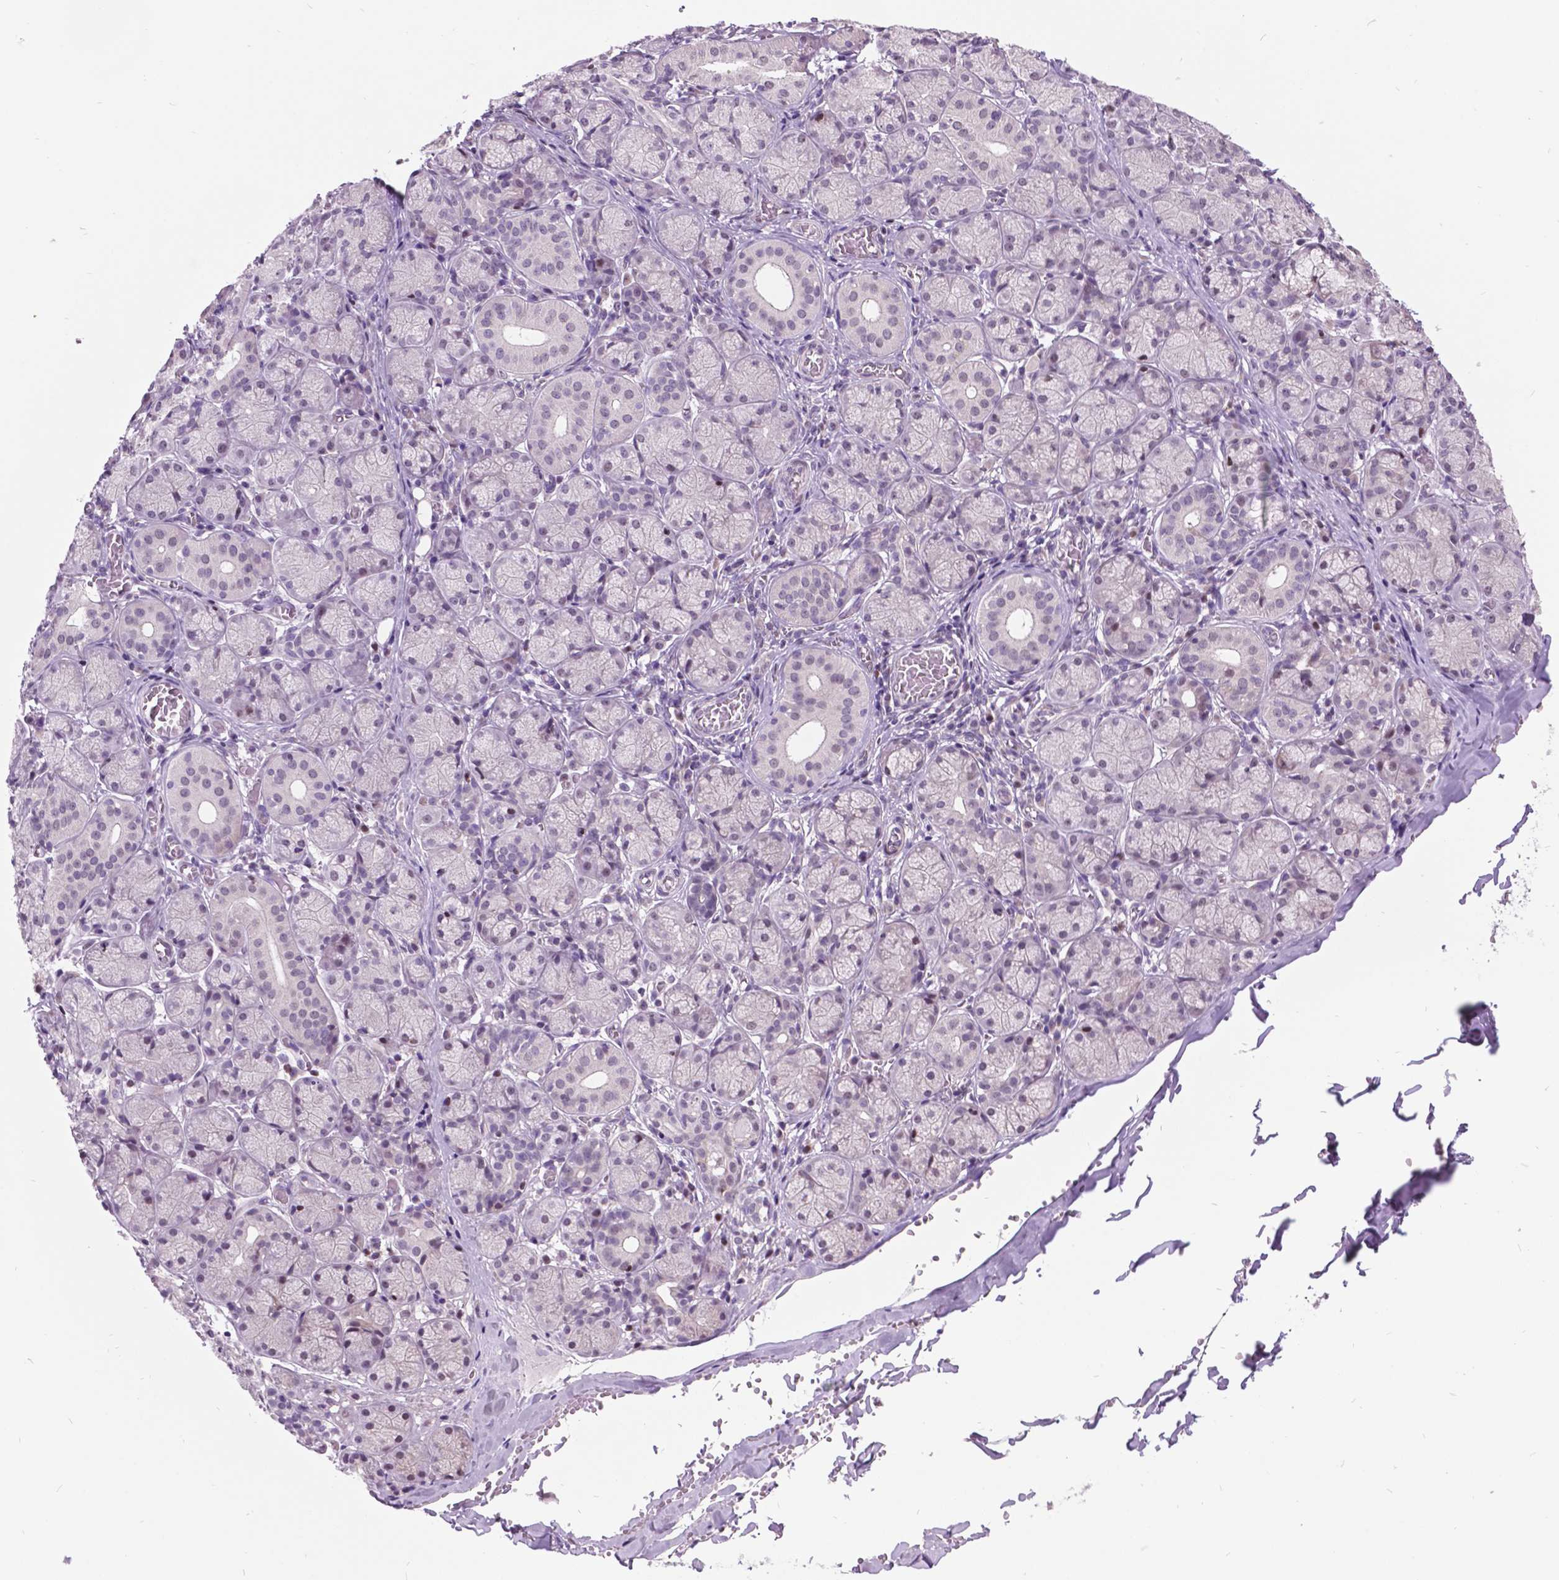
{"staining": {"intensity": "weak", "quantity": "<25%", "location": "nuclear"}, "tissue": "salivary gland", "cell_type": "Glandular cells", "image_type": "normal", "snomed": [{"axis": "morphology", "description": "Normal tissue, NOS"}, {"axis": "topography", "description": "Salivary gland"}, {"axis": "topography", "description": "Peripheral nerve tissue"}], "caption": "High power microscopy image of an immunohistochemistry image of unremarkable salivary gland, revealing no significant staining in glandular cells. (DAB (3,3'-diaminobenzidine) IHC with hematoxylin counter stain).", "gene": "DPF3", "patient": {"sex": "female", "age": 24}}